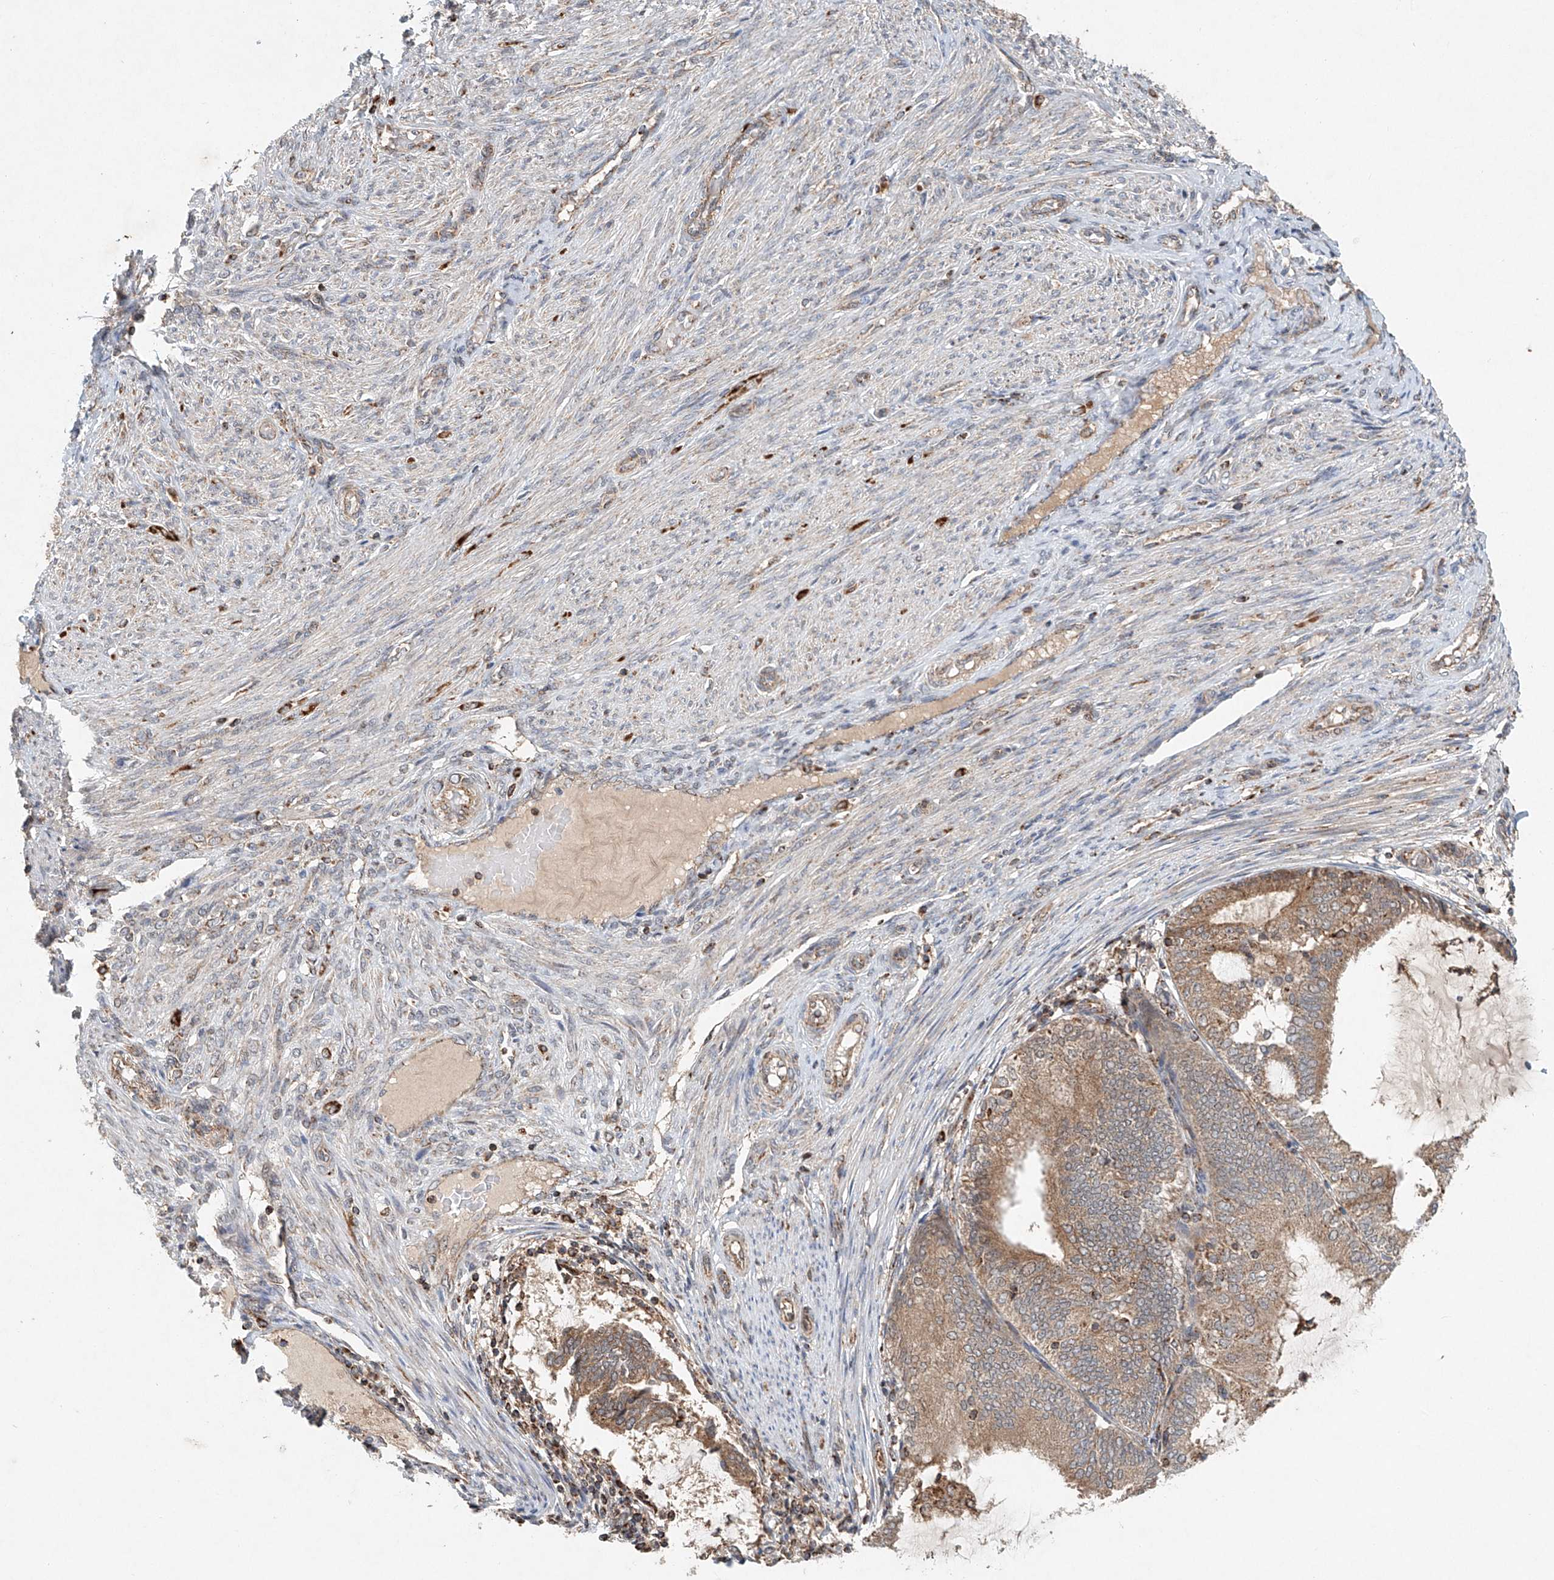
{"staining": {"intensity": "moderate", "quantity": ">75%", "location": "cytoplasmic/membranous"}, "tissue": "endometrial cancer", "cell_type": "Tumor cells", "image_type": "cancer", "snomed": [{"axis": "morphology", "description": "Adenocarcinoma, NOS"}, {"axis": "topography", "description": "Endometrium"}], "caption": "An image of endometrial cancer (adenocarcinoma) stained for a protein demonstrates moderate cytoplasmic/membranous brown staining in tumor cells.", "gene": "DCAF11", "patient": {"sex": "female", "age": 81}}